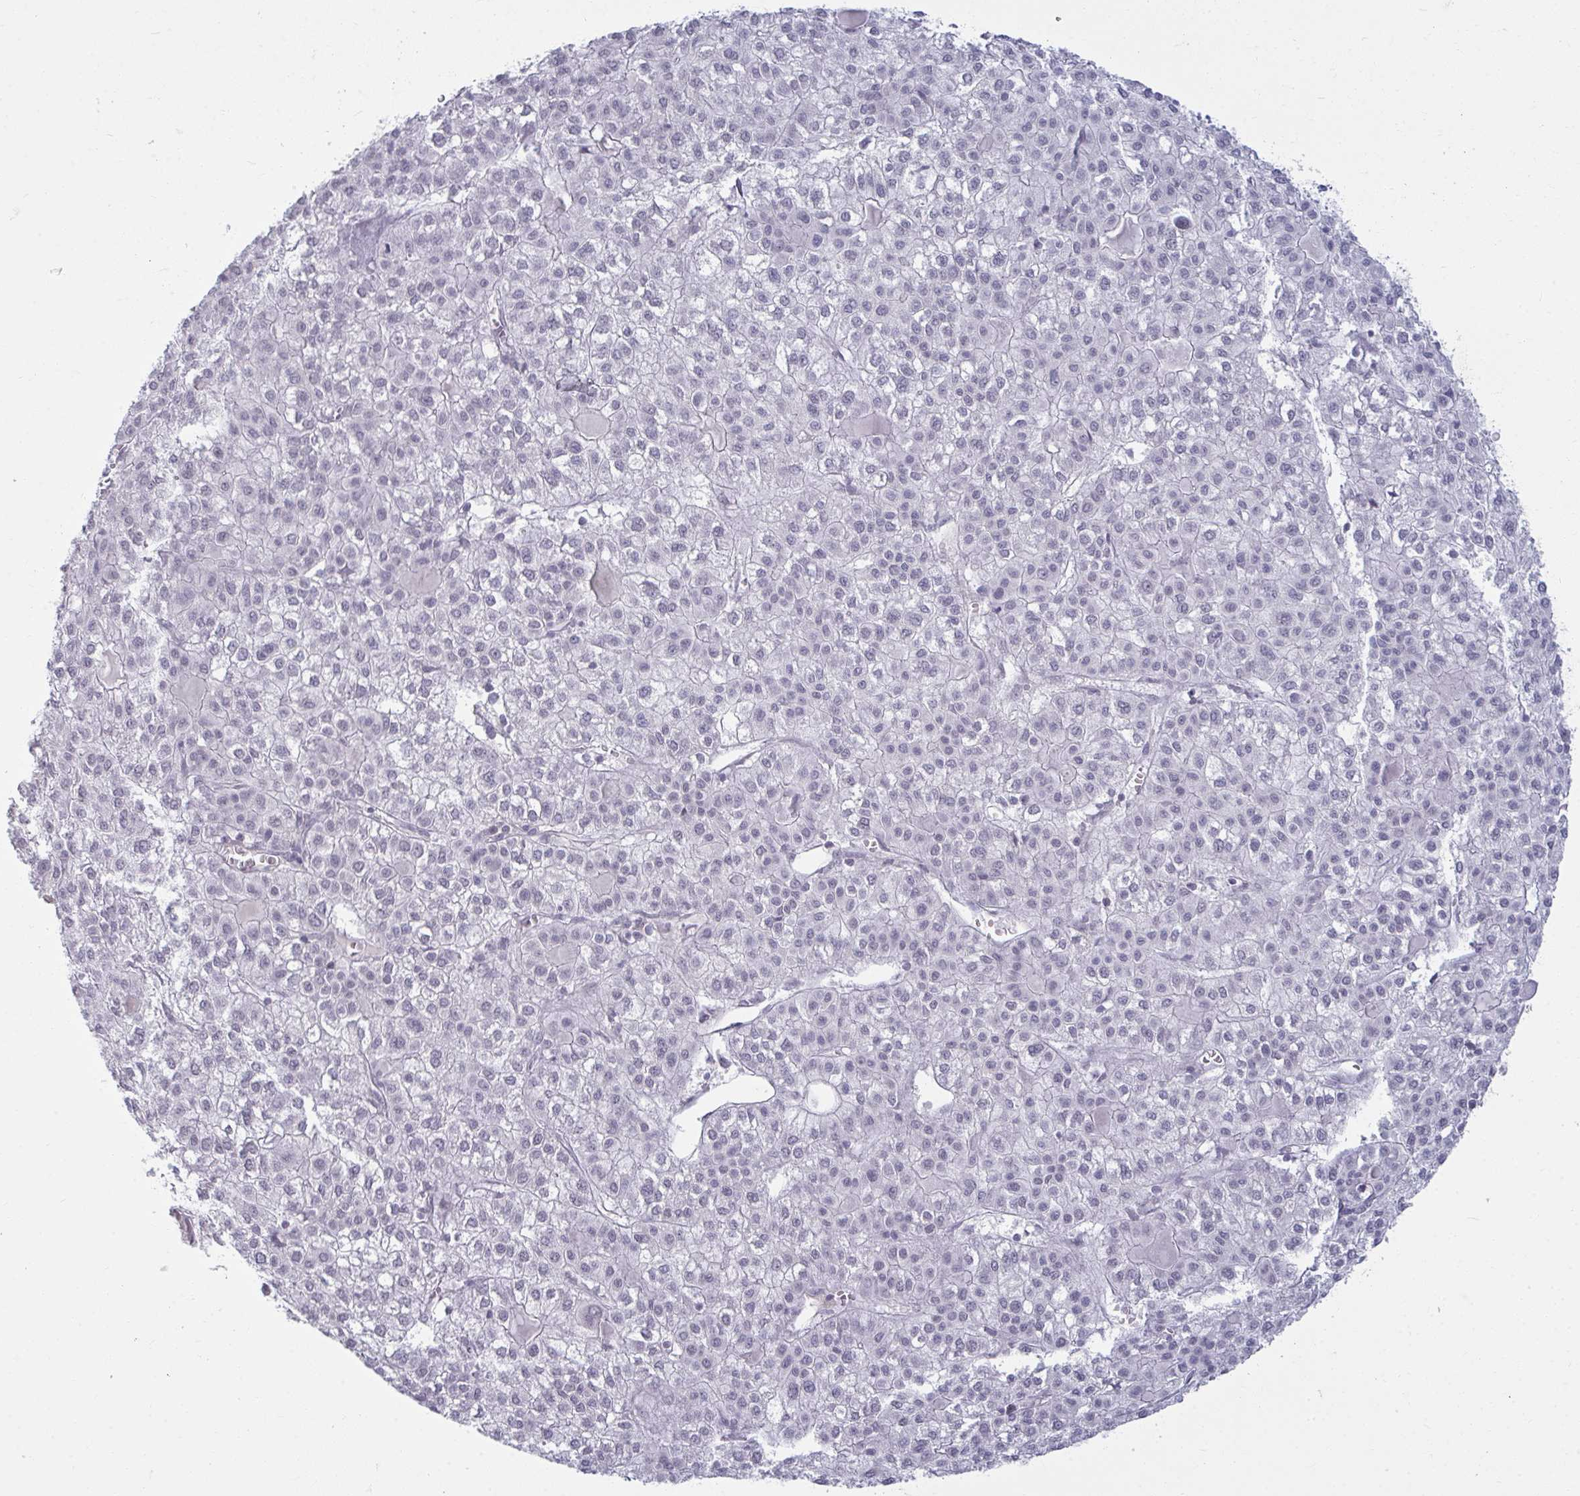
{"staining": {"intensity": "negative", "quantity": "none", "location": "none"}, "tissue": "liver cancer", "cell_type": "Tumor cells", "image_type": "cancer", "snomed": [{"axis": "morphology", "description": "Carcinoma, Hepatocellular, NOS"}, {"axis": "topography", "description": "Liver"}], "caption": "DAB immunohistochemical staining of human liver cancer (hepatocellular carcinoma) exhibits no significant staining in tumor cells. The staining is performed using DAB (3,3'-diaminobenzidine) brown chromogen with nuclei counter-stained in using hematoxylin.", "gene": "RNASEH1", "patient": {"sex": "female", "age": 43}}